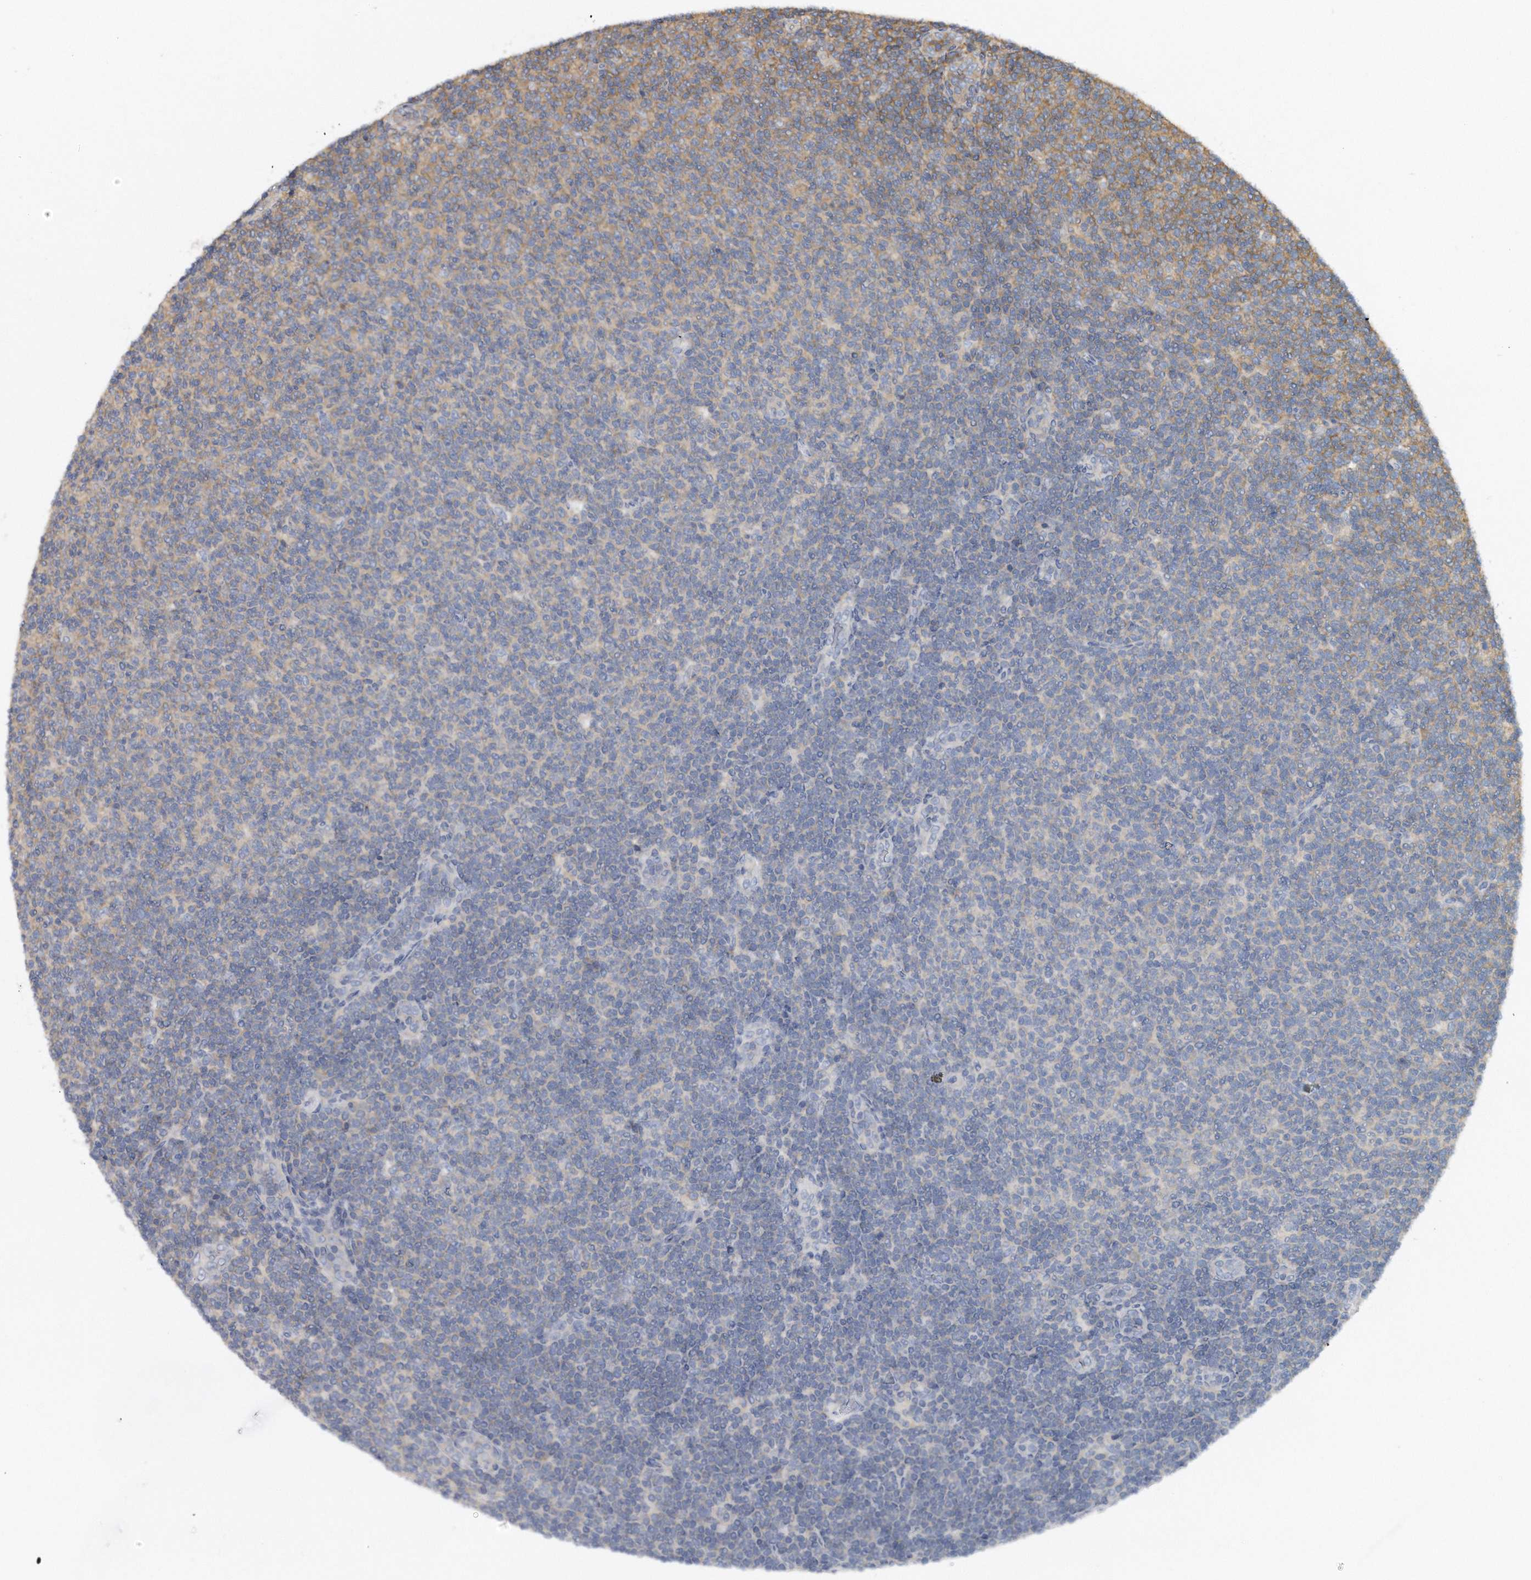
{"staining": {"intensity": "moderate", "quantity": "25%-75%", "location": "cytoplasmic/membranous"}, "tissue": "lymphoma", "cell_type": "Tumor cells", "image_type": "cancer", "snomed": [{"axis": "morphology", "description": "Malignant lymphoma, non-Hodgkin's type, Low grade"}, {"axis": "topography", "description": "Lymph node"}], "caption": "Immunohistochemistry of human low-grade malignant lymphoma, non-Hodgkin's type shows medium levels of moderate cytoplasmic/membranous expression in about 25%-75% of tumor cells. The staining is performed using DAB (3,3'-diaminobenzidine) brown chromogen to label protein expression. The nuclei are counter-stained blue using hematoxylin.", "gene": "EIF3I", "patient": {"sex": "male", "age": 66}}